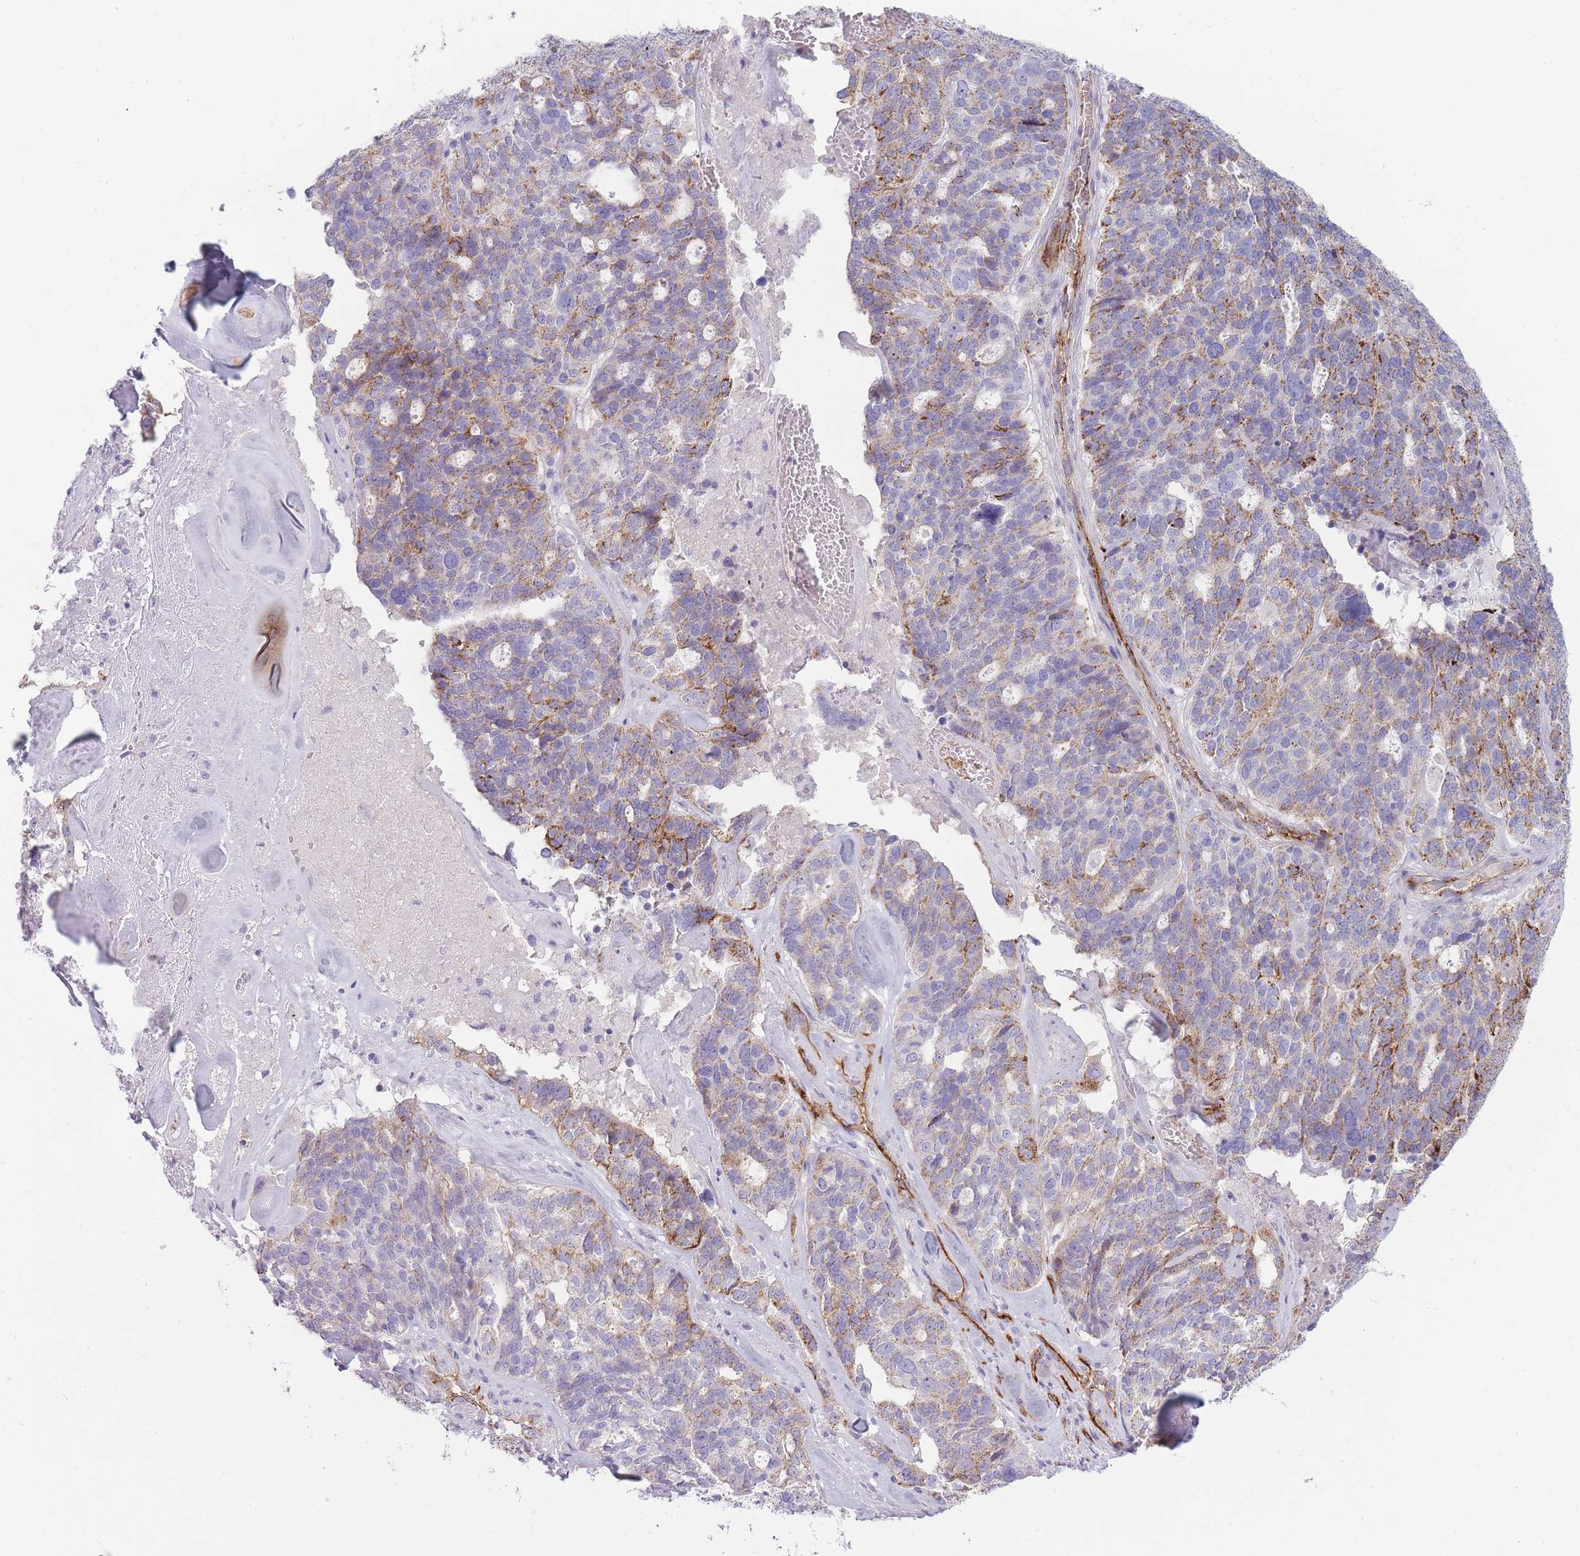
{"staining": {"intensity": "moderate", "quantity": "25%-75%", "location": "cytoplasmic/membranous"}, "tissue": "ovarian cancer", "cell_type": "Tumor cells", "image_type": "cancer", "snomed": [{"axis": "morphology", "description": "Cystadenocarcinoma, serous, NOS"}, {"axis": "topography", "description": "Ovary"}], "caption": "Protein expression analysis of human serous cystadenocarcinoma (ovarian) reveals moderate cytoplasmic/membranous staining in approximately 25%-75% of tumor cells.", "gene": "UTP14A", "patient": {"sex": "female", "age": 59}}